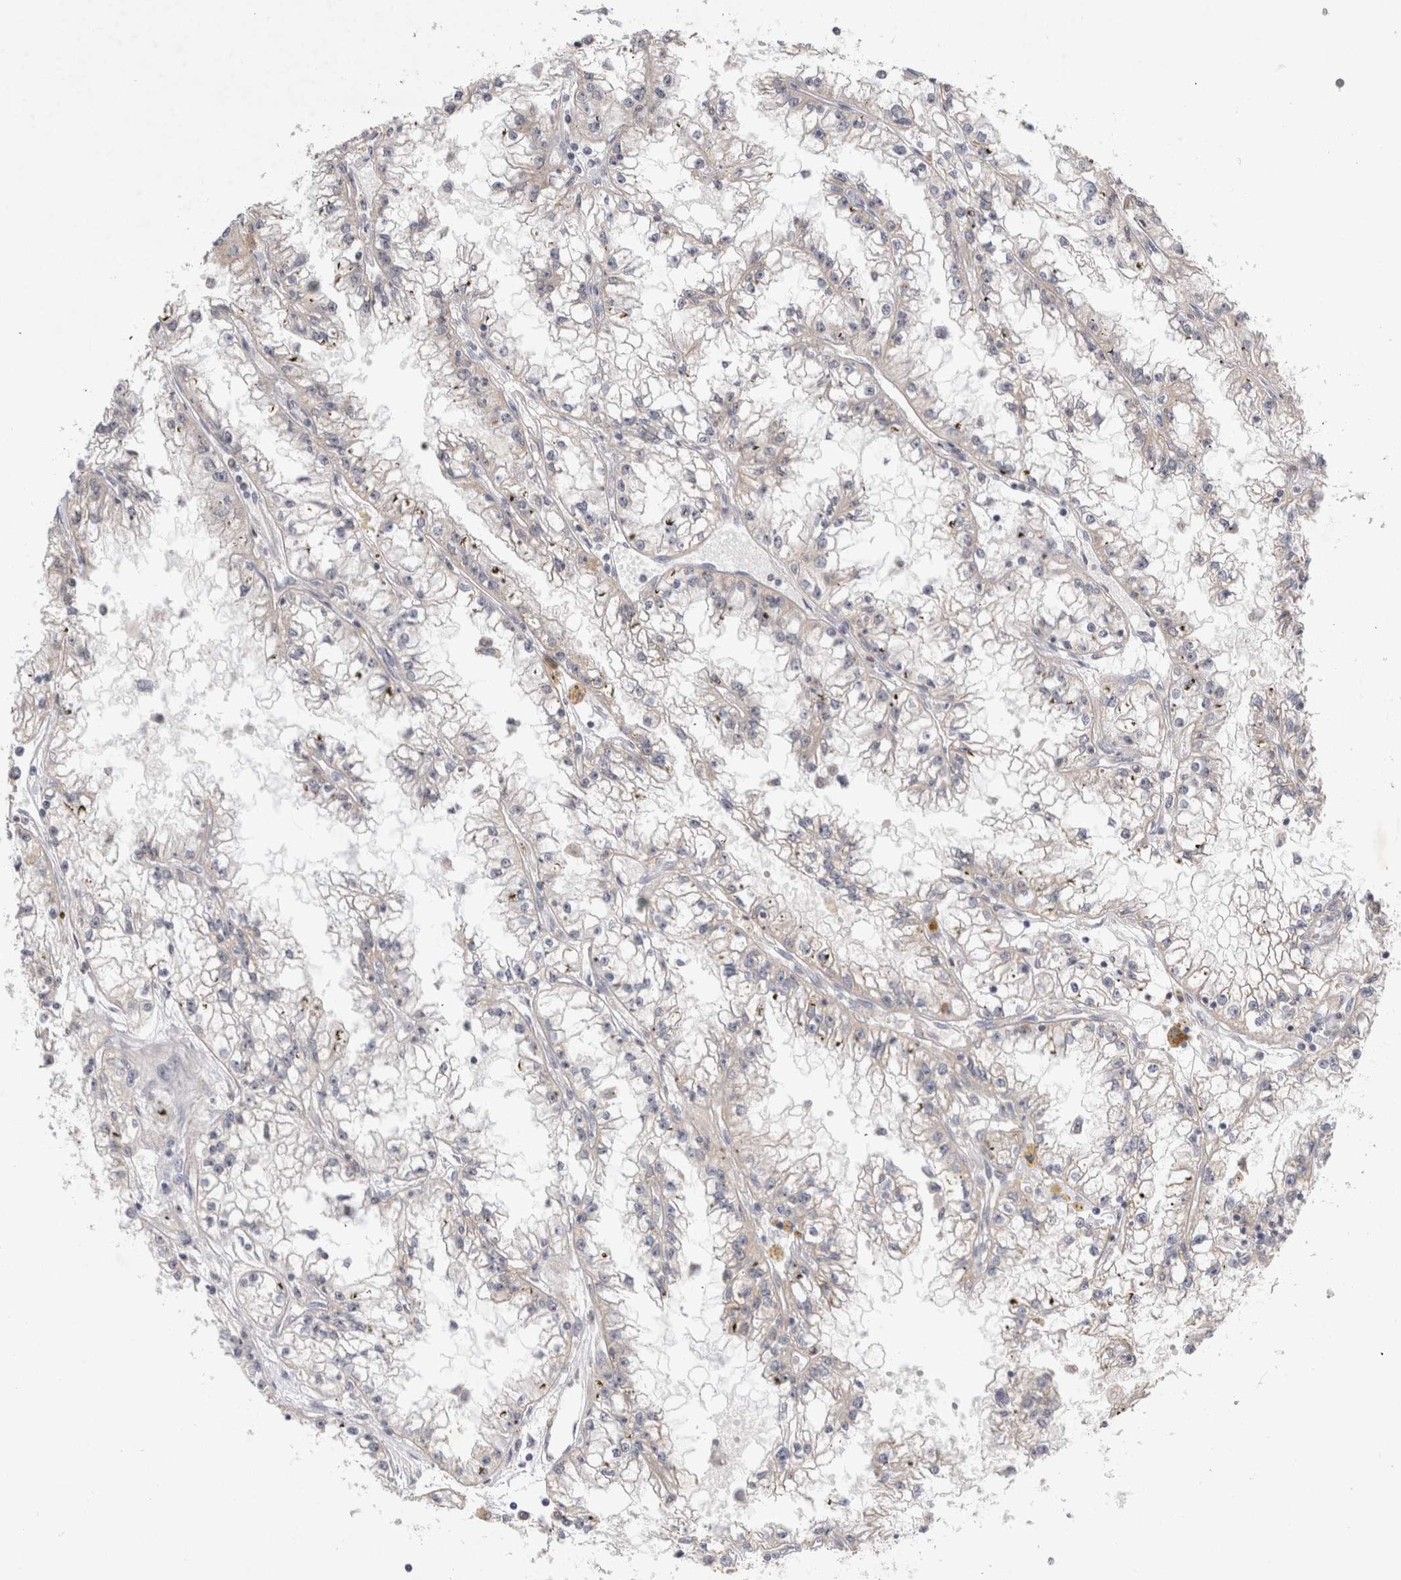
{"staining": {"intensity": "negative", "quantity": "none", "location": "none"}, "tissue": "renal cancer", "cell_type": "Tumor cells", "image_type": "cancer", "snomed": [{"axis": "morphology", "description": "Adenocarcinoma, NOS"}, {"axis": "topography", "description": "Kidney"}], "caption": "High power microscopy histopathology image of an immunohistochemistry photomicrograph of adenocarcinoma (renal), revealing no significant positivity in tumor cells.", "gene": "NEDD4L", "patient": {"sex": "male", "age": 56}}